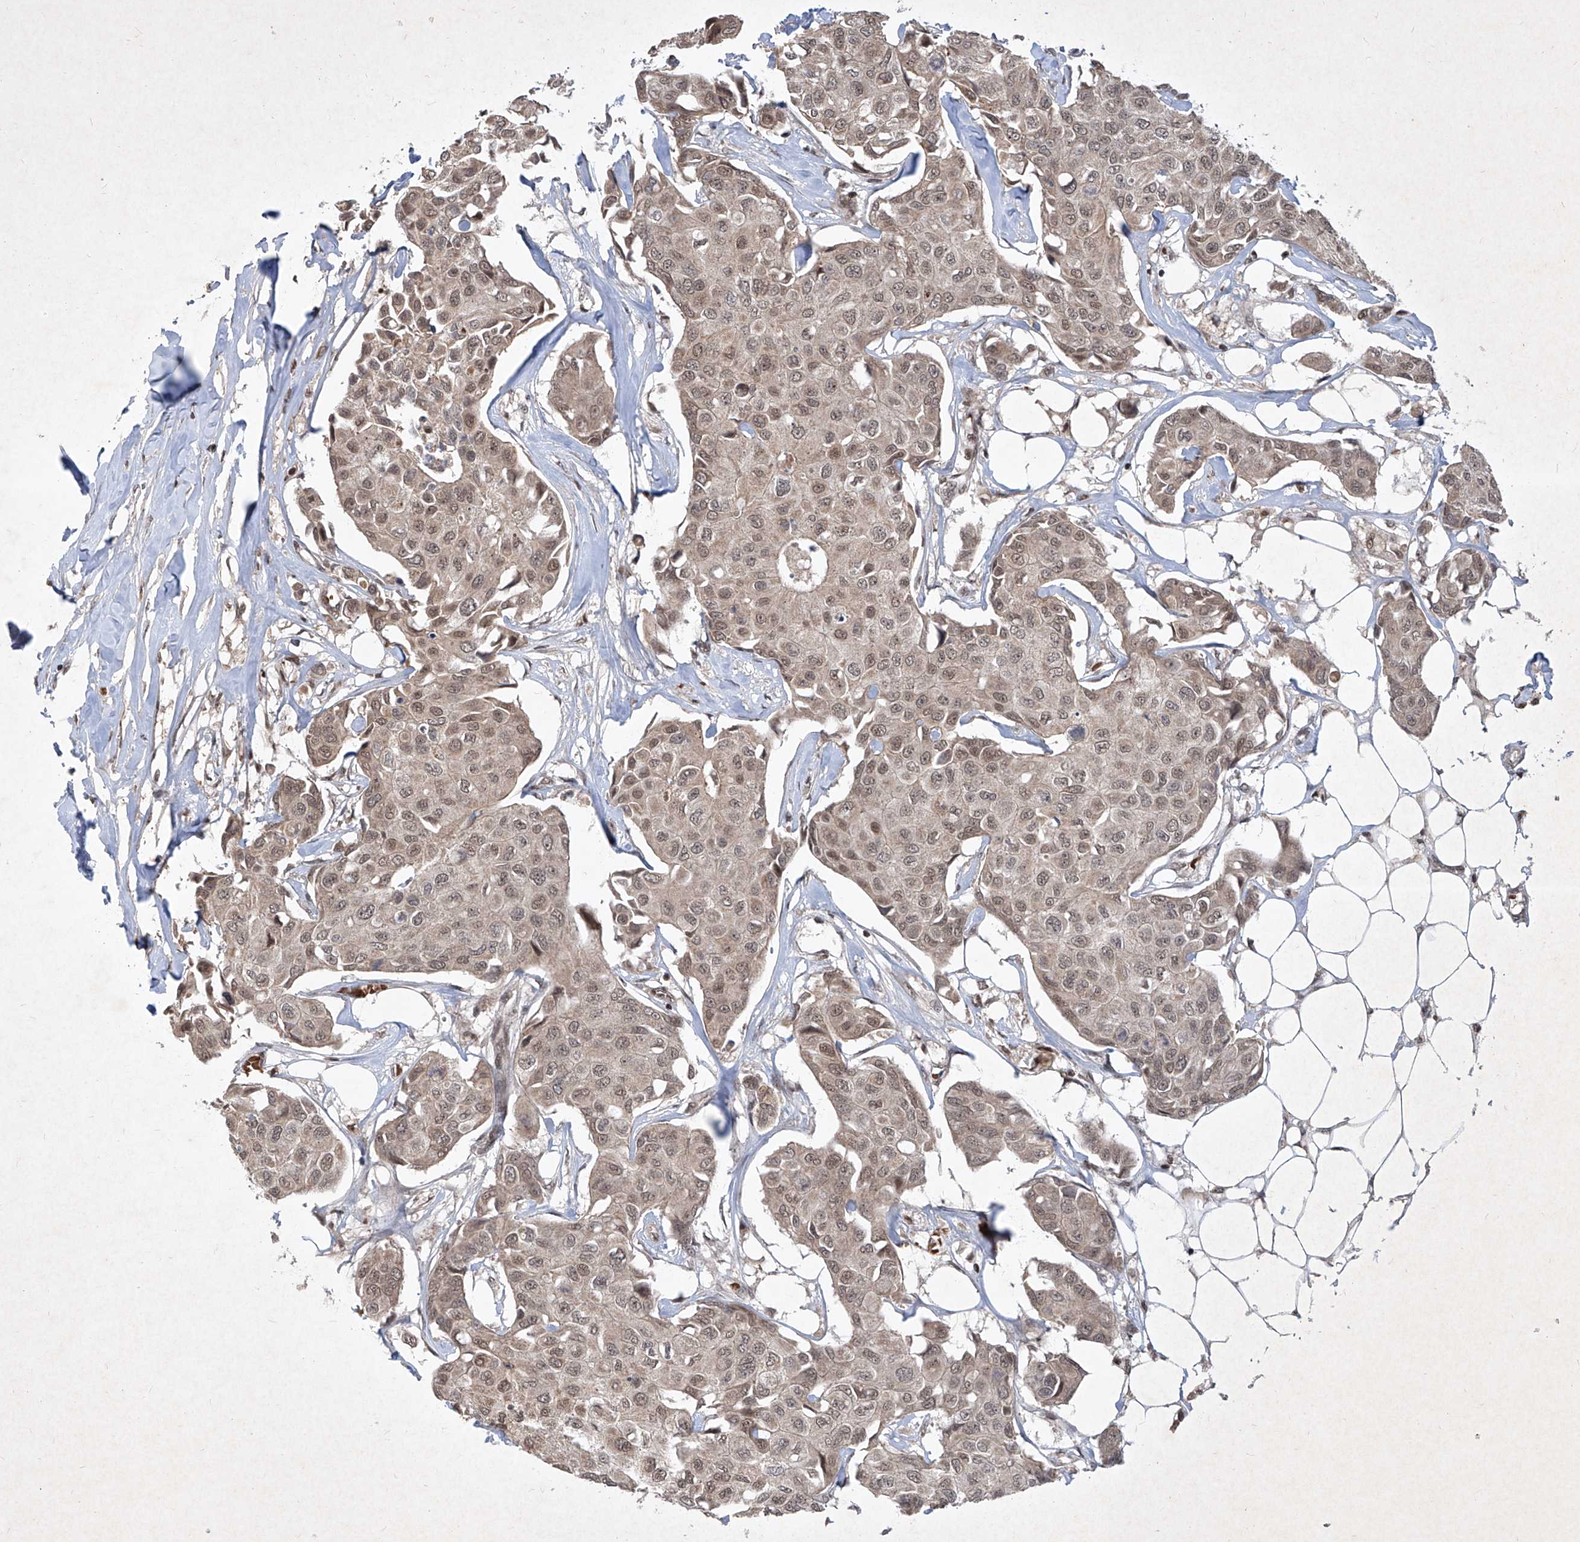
{"staining": {"intensity": "weak", "quantity": ">75%", "location": "cytoplasmic/membranous,nuclear"}, "tissue": "breast cancer", "cell_type": "Tumor cells", "image_type": "cancer", "snomed": [{"axis": "morphology", "description": "Duct carcinoma"}, {"axis": "topography", "description": "Breast"}], "caption": "Breast cancer tissue reveals weak cytoplasmic/membranous and nuclear positivity in about >75% of tumor cells, visualized by immunohistochemistry. (Brightfield microscopy of DAB IHC at high magnification).", "gene": "IRF2", "patient": {"sex": "female", "age": 80}}